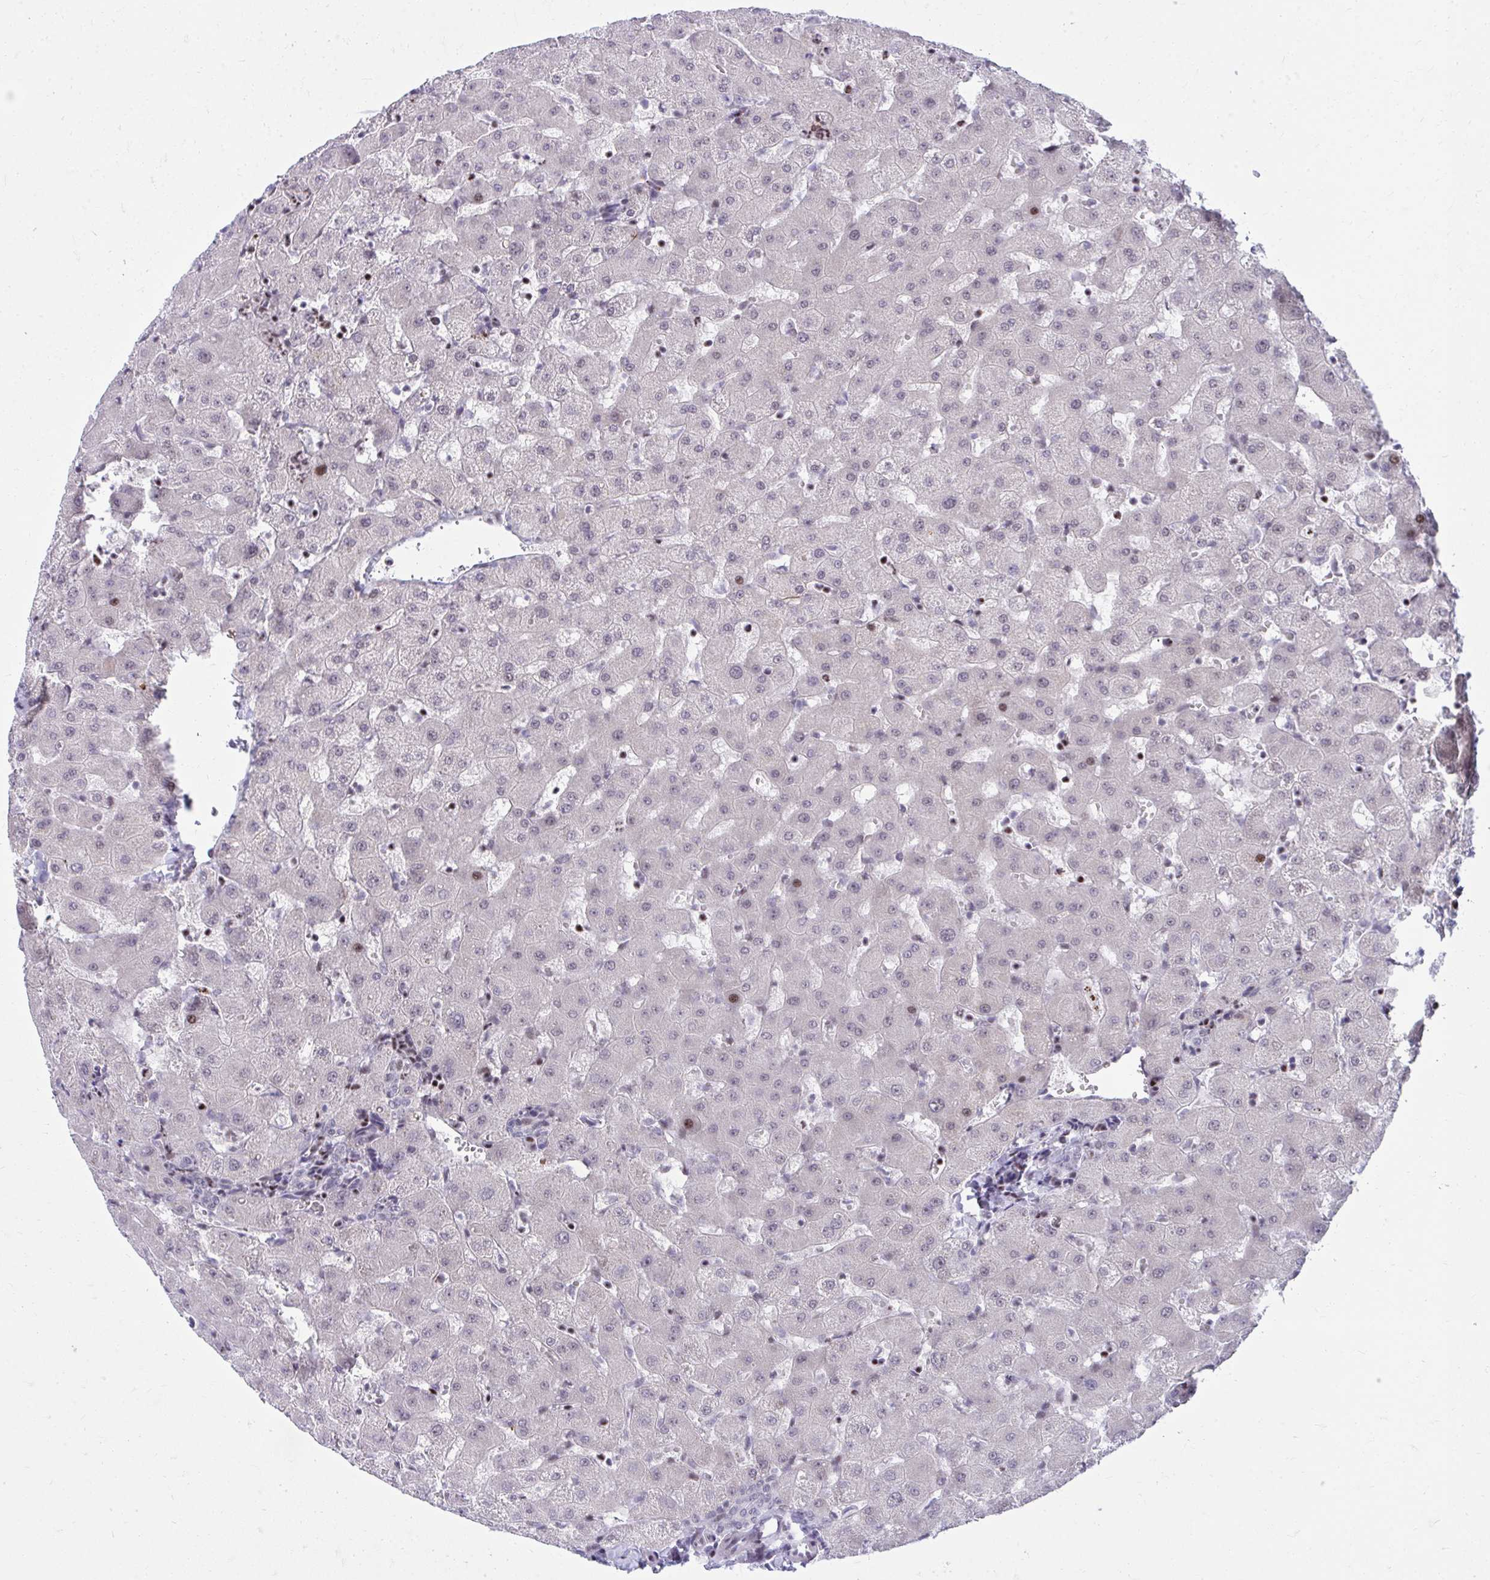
{"staining": {"intensity": "negative", "quantity": "none", "location": "none"}, "tissue": "liver", "cell_type": "Cholangiocytes", "image_type": "normal", "snomed": [{"axis": "morphology", "description": "Normal tissue, NOS"}, {"axis": "topography", "description": "Liver"}], "caption": "Immunohistochemistry (IHC) photomicrograph of normal human liver stained for a protein (brown), which exhibits no staining in cholangiocytes. (IHC, brightfield microscopy, high magnification).", "gene": "C14orf39", "patient": {"sex": "female", "age": 63}}